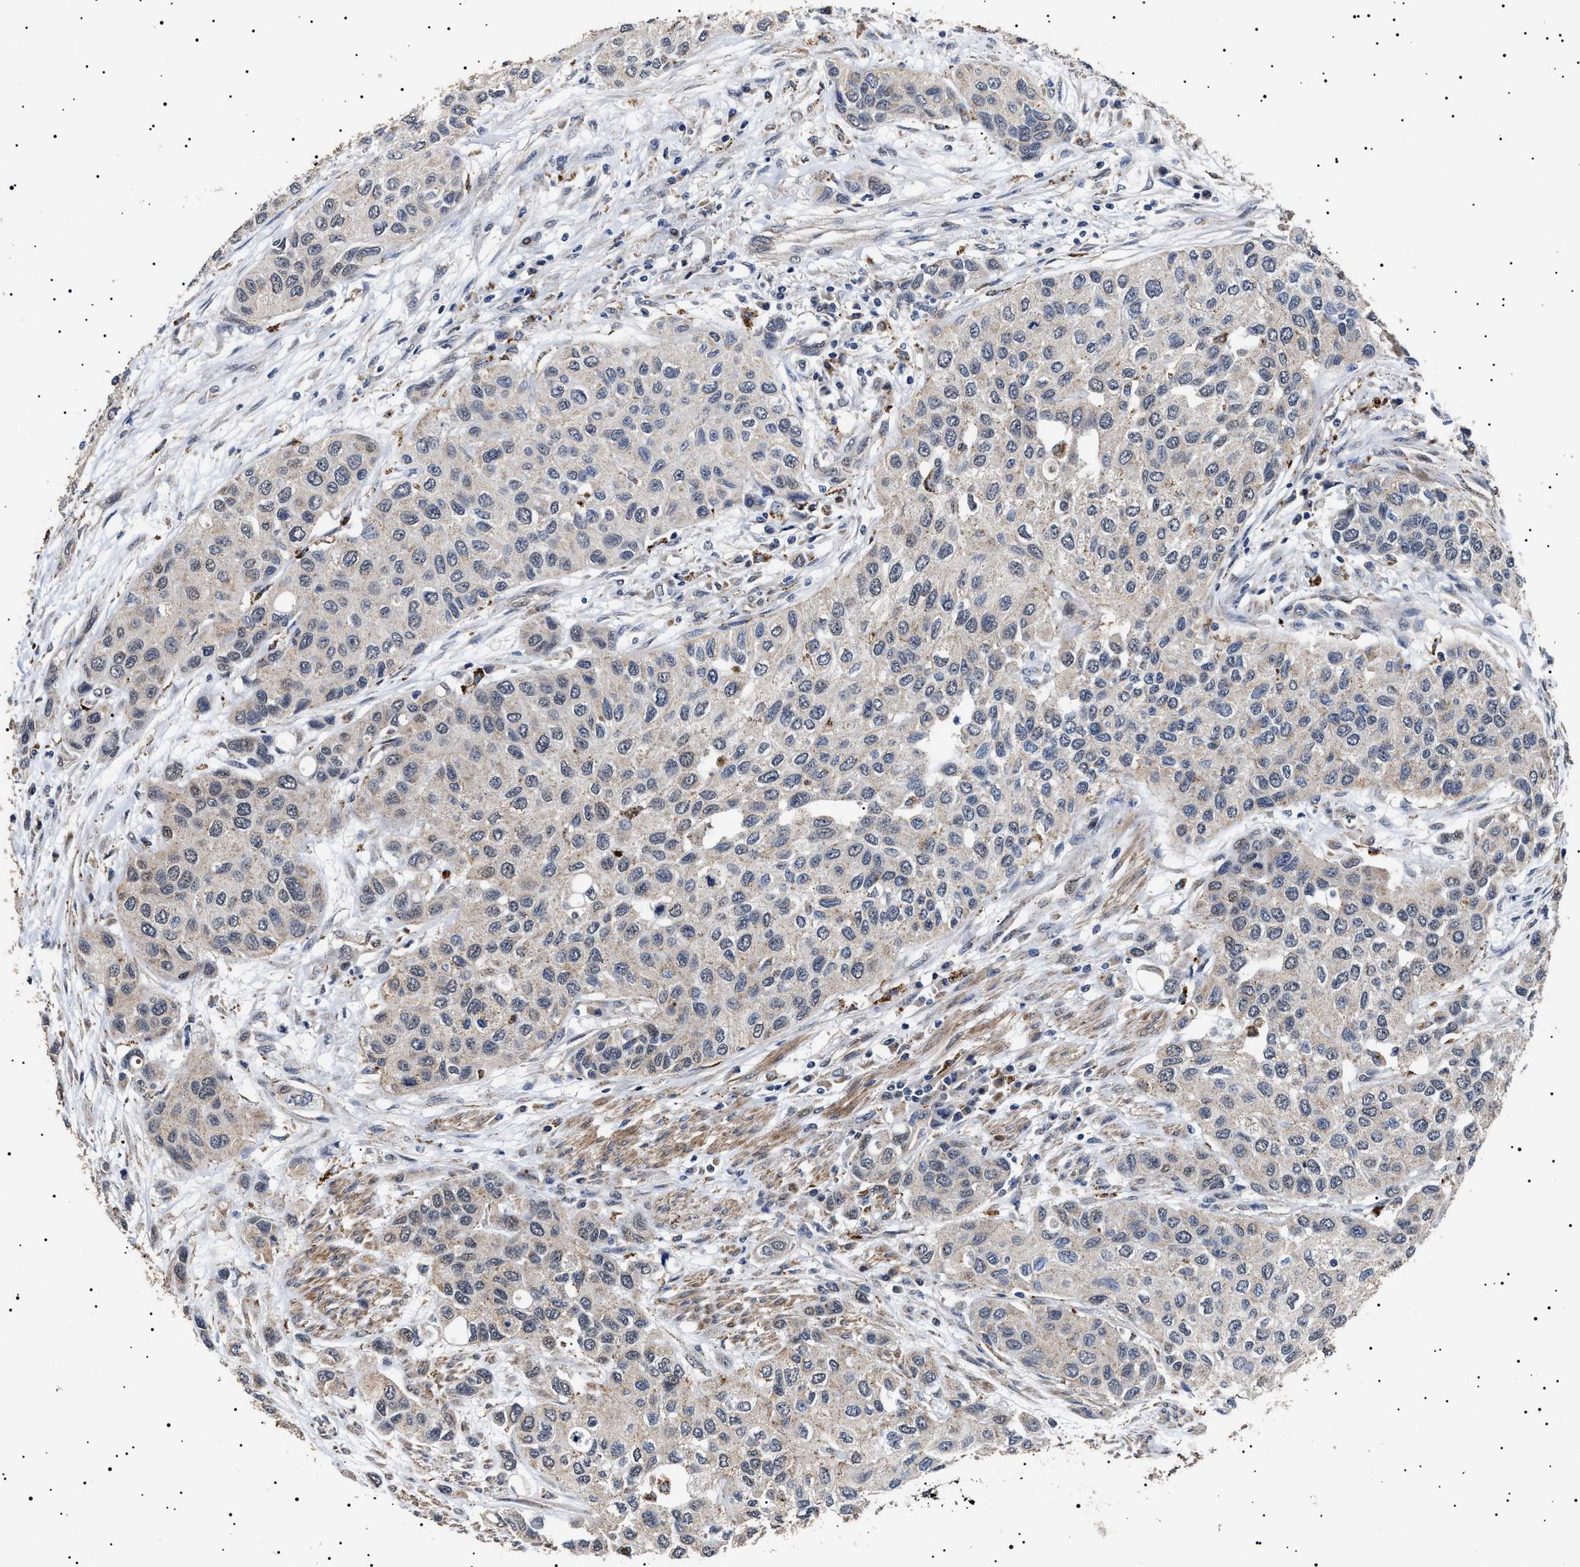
{"staining": {"intensity": "negative", "quantity": "none", "location": "none"}, "tissue": "urothelial cancer", "cell_type": "Tumor cells", "image_type": "cancer", "snomed": [{"axis": "morphology", "description": "Urothelial carcinoma, High grade"}, {"axis": "topography", "description": "Urinary bladder"}], "caption": "Immunohistochemistry of high-grade urothelial carcinoma demonstrates no staining in tumor cells.", "gene": "RAB34", "patient": {"sex": "female", "age": 56}}